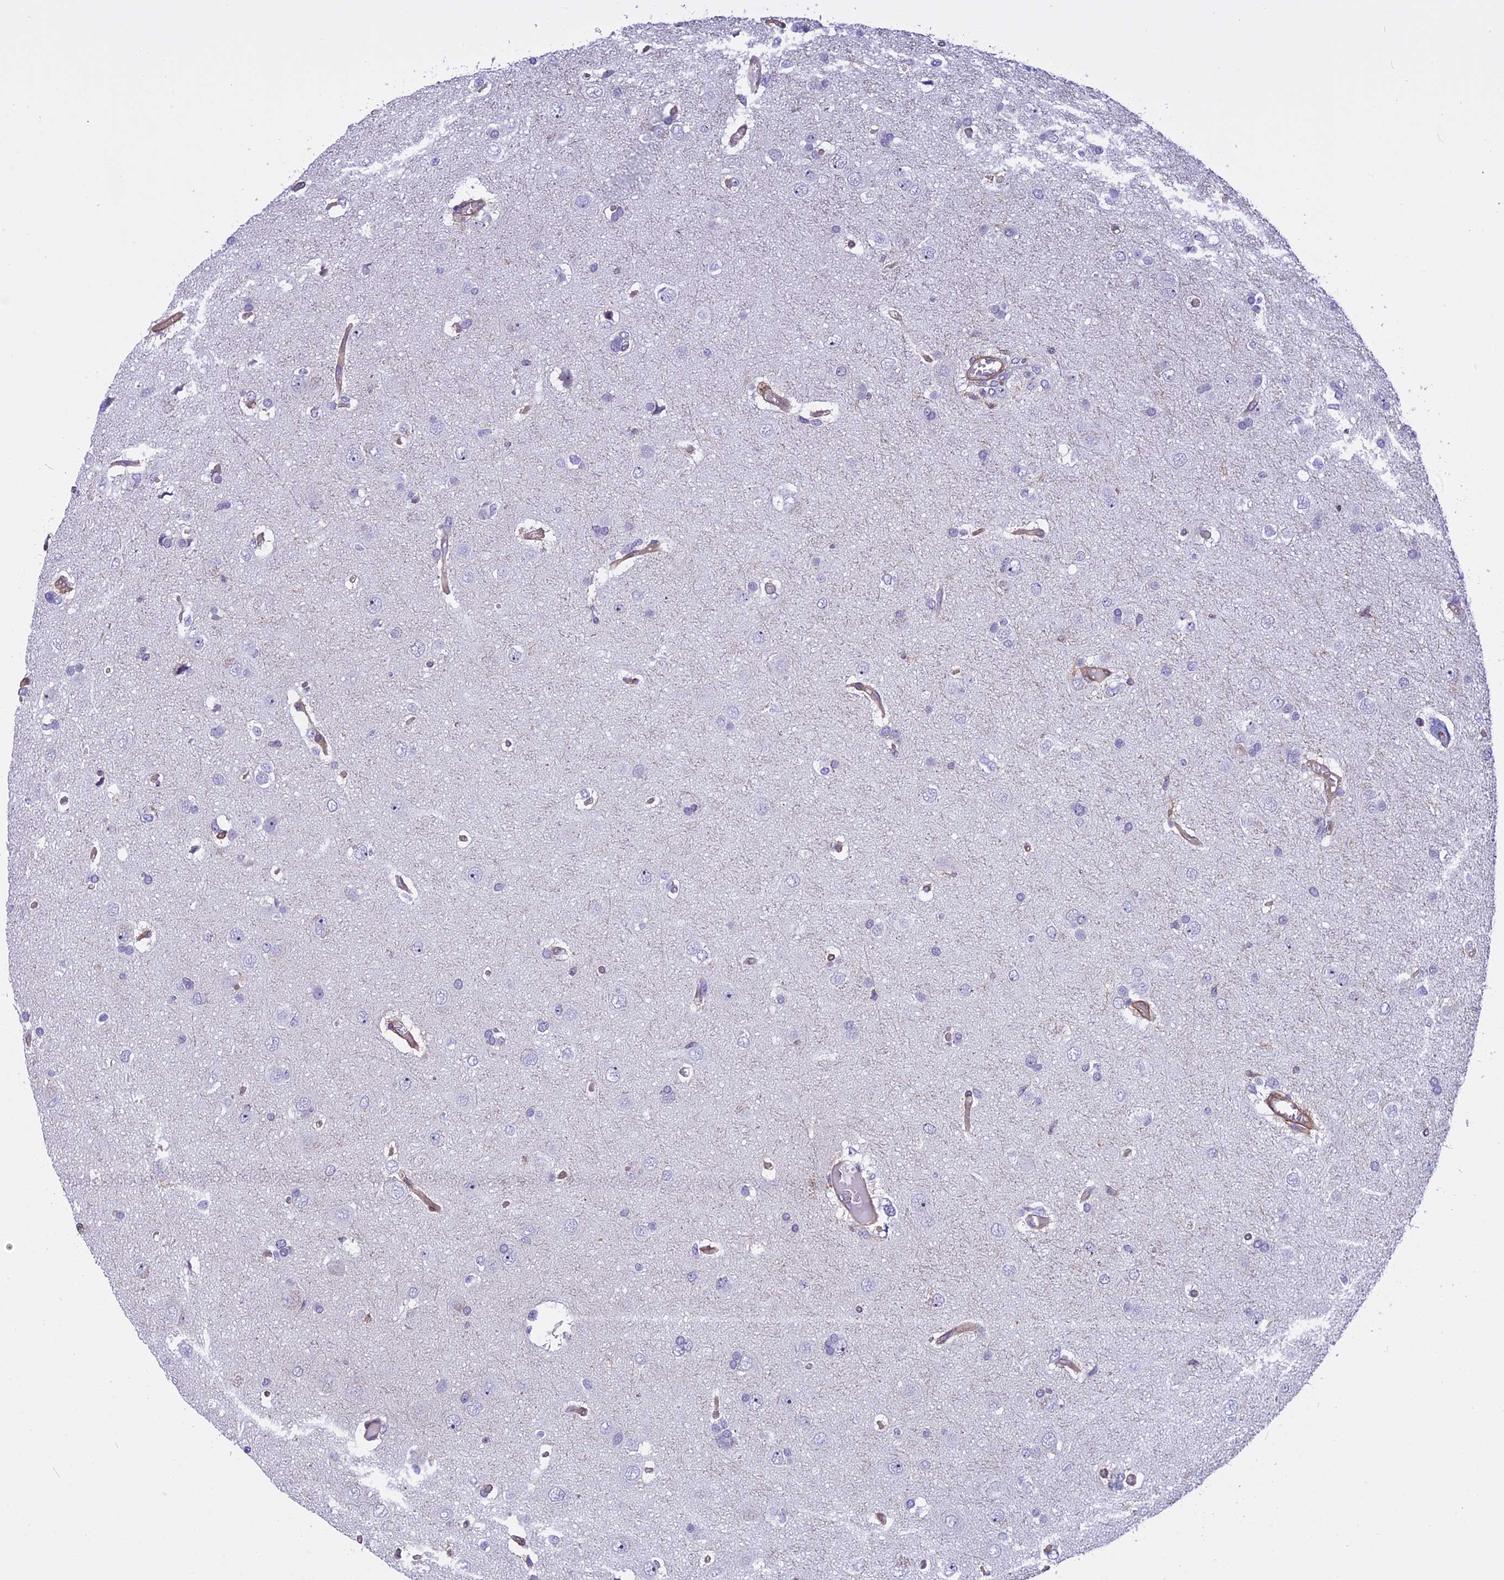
{"staining": {"intensity": "negative", "quantity": "none", "location": "none"}, "tissue": "glioma", "cell_type": "Tumor cells", "image_type": "cancer", "snomed": [{"axis": "morphology", "description": "Glioma, malignant, High grade"}, {"axis": "topography", "description": "Brain"}], "caption": "There is no significant staining in tumor cells of glioma. Nuclei are stained in blue.", "gene": "EHBP1L1", "patient": {"sex": "female", "age": 59}}